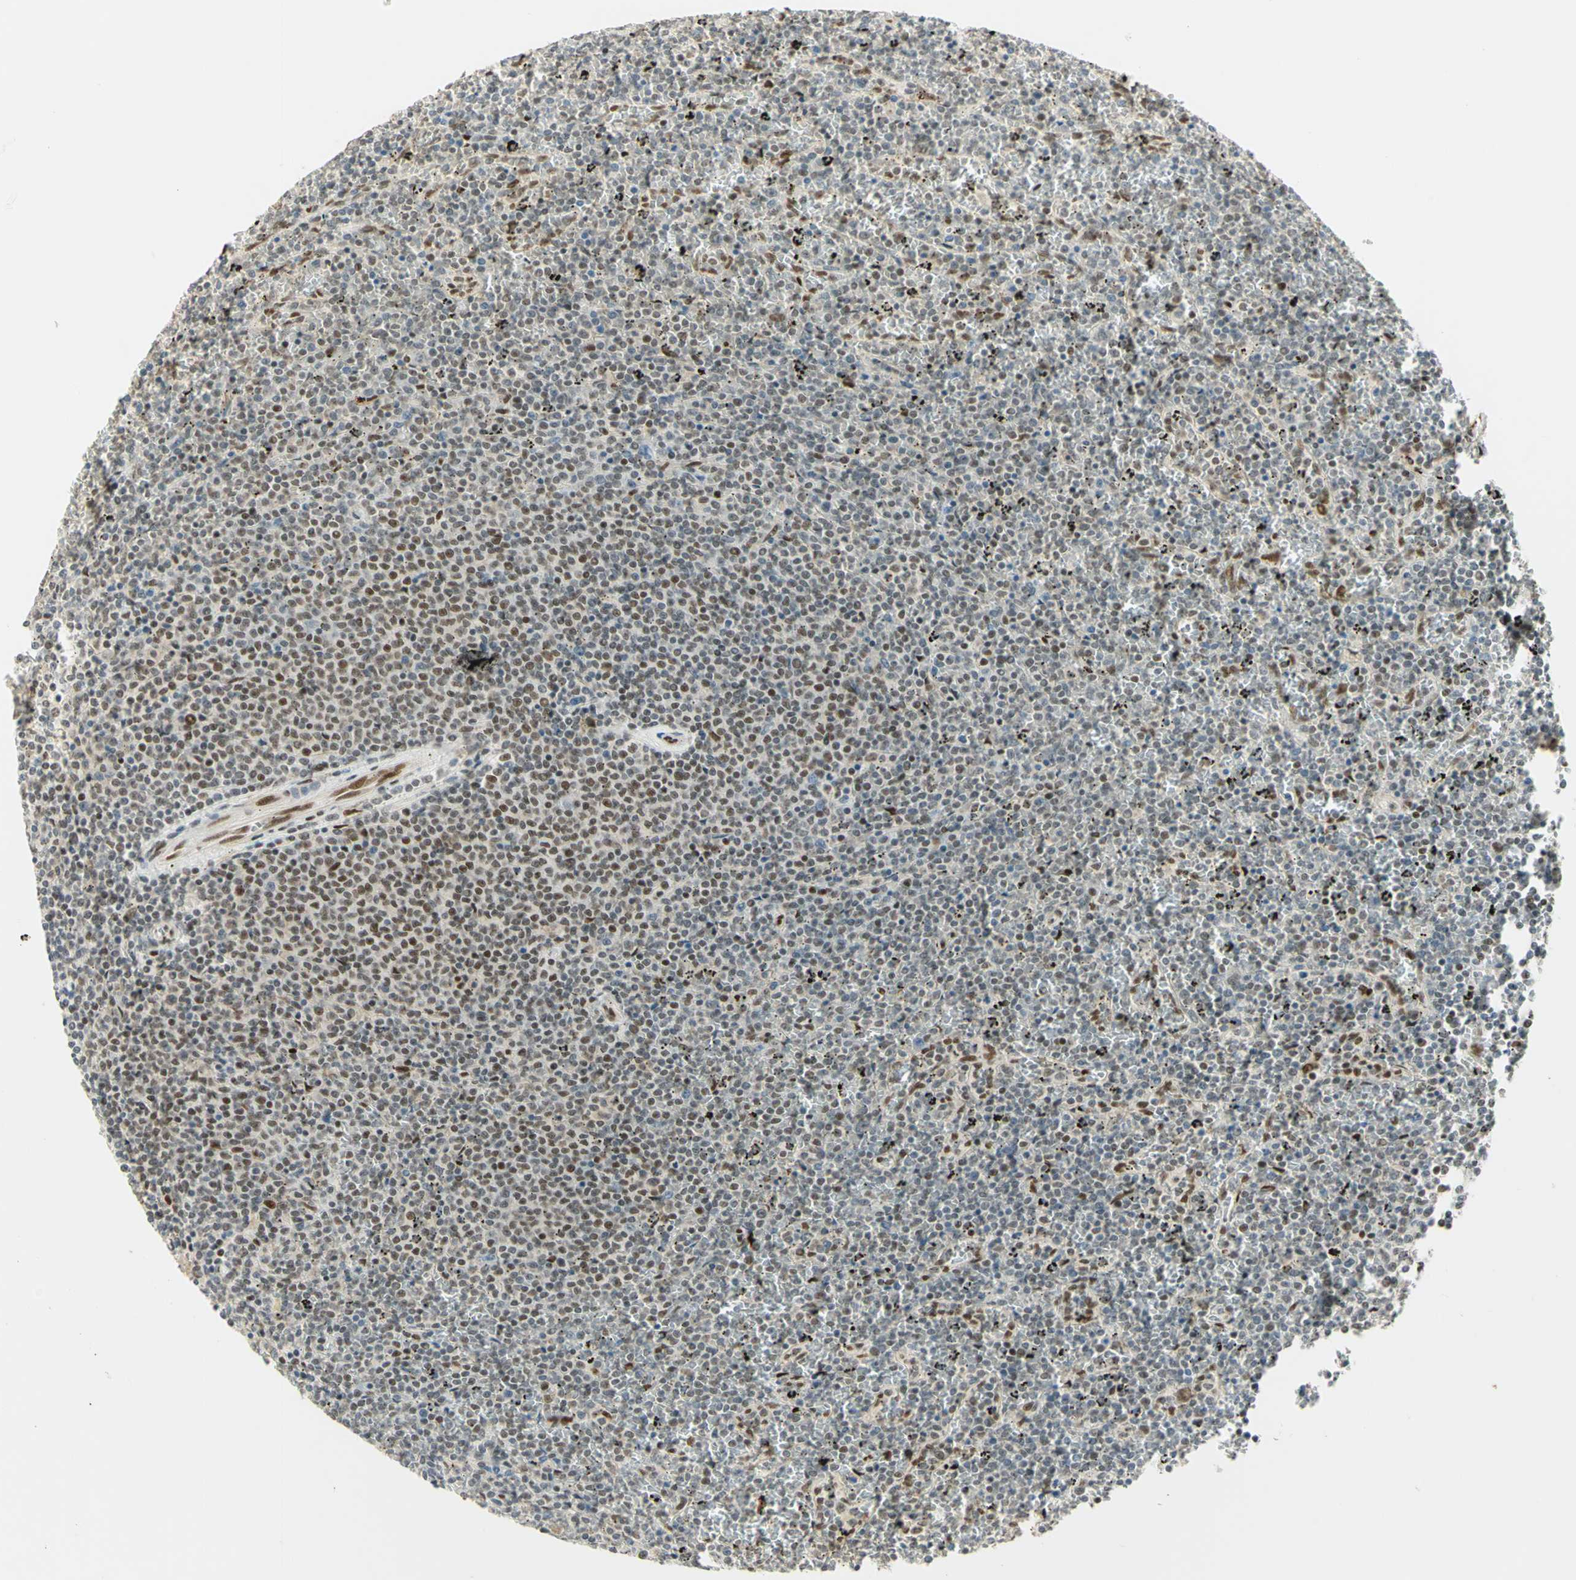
{"staining": {"intensity": "moderate", "quantity": "25%-75%", "location": "nuclear"}, "tissue": "lymphoma", "cell_type": "Tumor cells", "image_type": "cancer", "snomed": [{"axis": "morphology", "description": "Malignant lymphoma, non-Hodgkin's type, Low grade"}, {"axis": "topography", "description": "Spleen"}], "caption": "Human lymphoma stained with a protein marker demonstrates moderate staining in tumor cells.", "gene": "DDX1", "patient": {"sex": "female", "age": 77}}